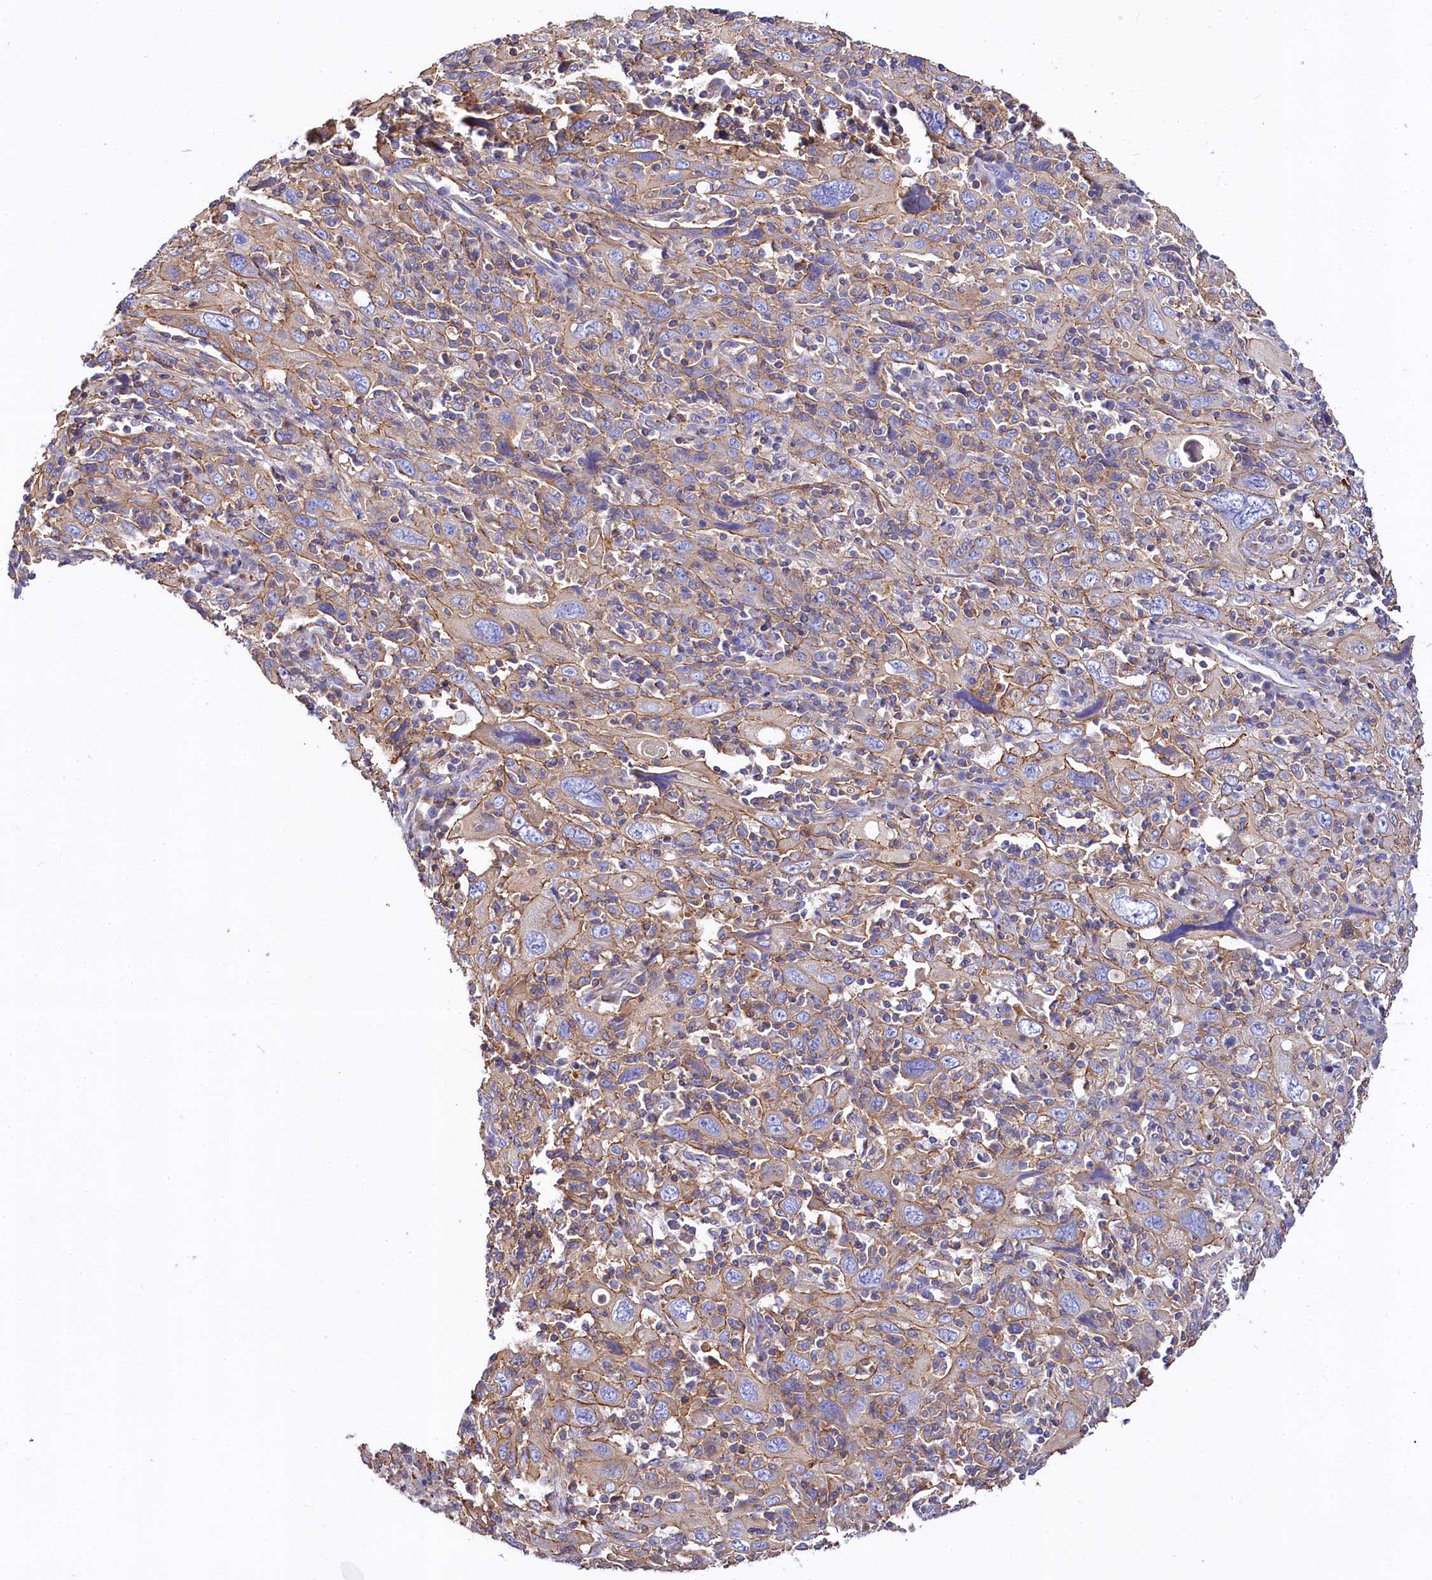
{"staining": {"intensity": "moderate", "quantity": "25%-75%", "location": "cytoplasmic/membranous"}, "tissue": "cervical cancer", "cell_type": "Tumor cells", "image_type": "cancer", "snomed": [{"axis": "morphology", "description": "Squamous cell carcinoma, NOS"}, {"axis": "topography", "description": "Cervix"}], "caption": "High-magnification brightfield microscopy of cervical cancer (squamous cell carcinoma) stained with DAB (3,3'-diaminobenzidine) (brown) and counterstained with hematoxylin (blue). tumor cells exhibit moderate cytoplasmic/membranous expression is seen in approximately25%-75% of cells. Nuclei are stained in blue.", "gene": "FCHSD2", "patient": {"sex": "female", "age": 46}}